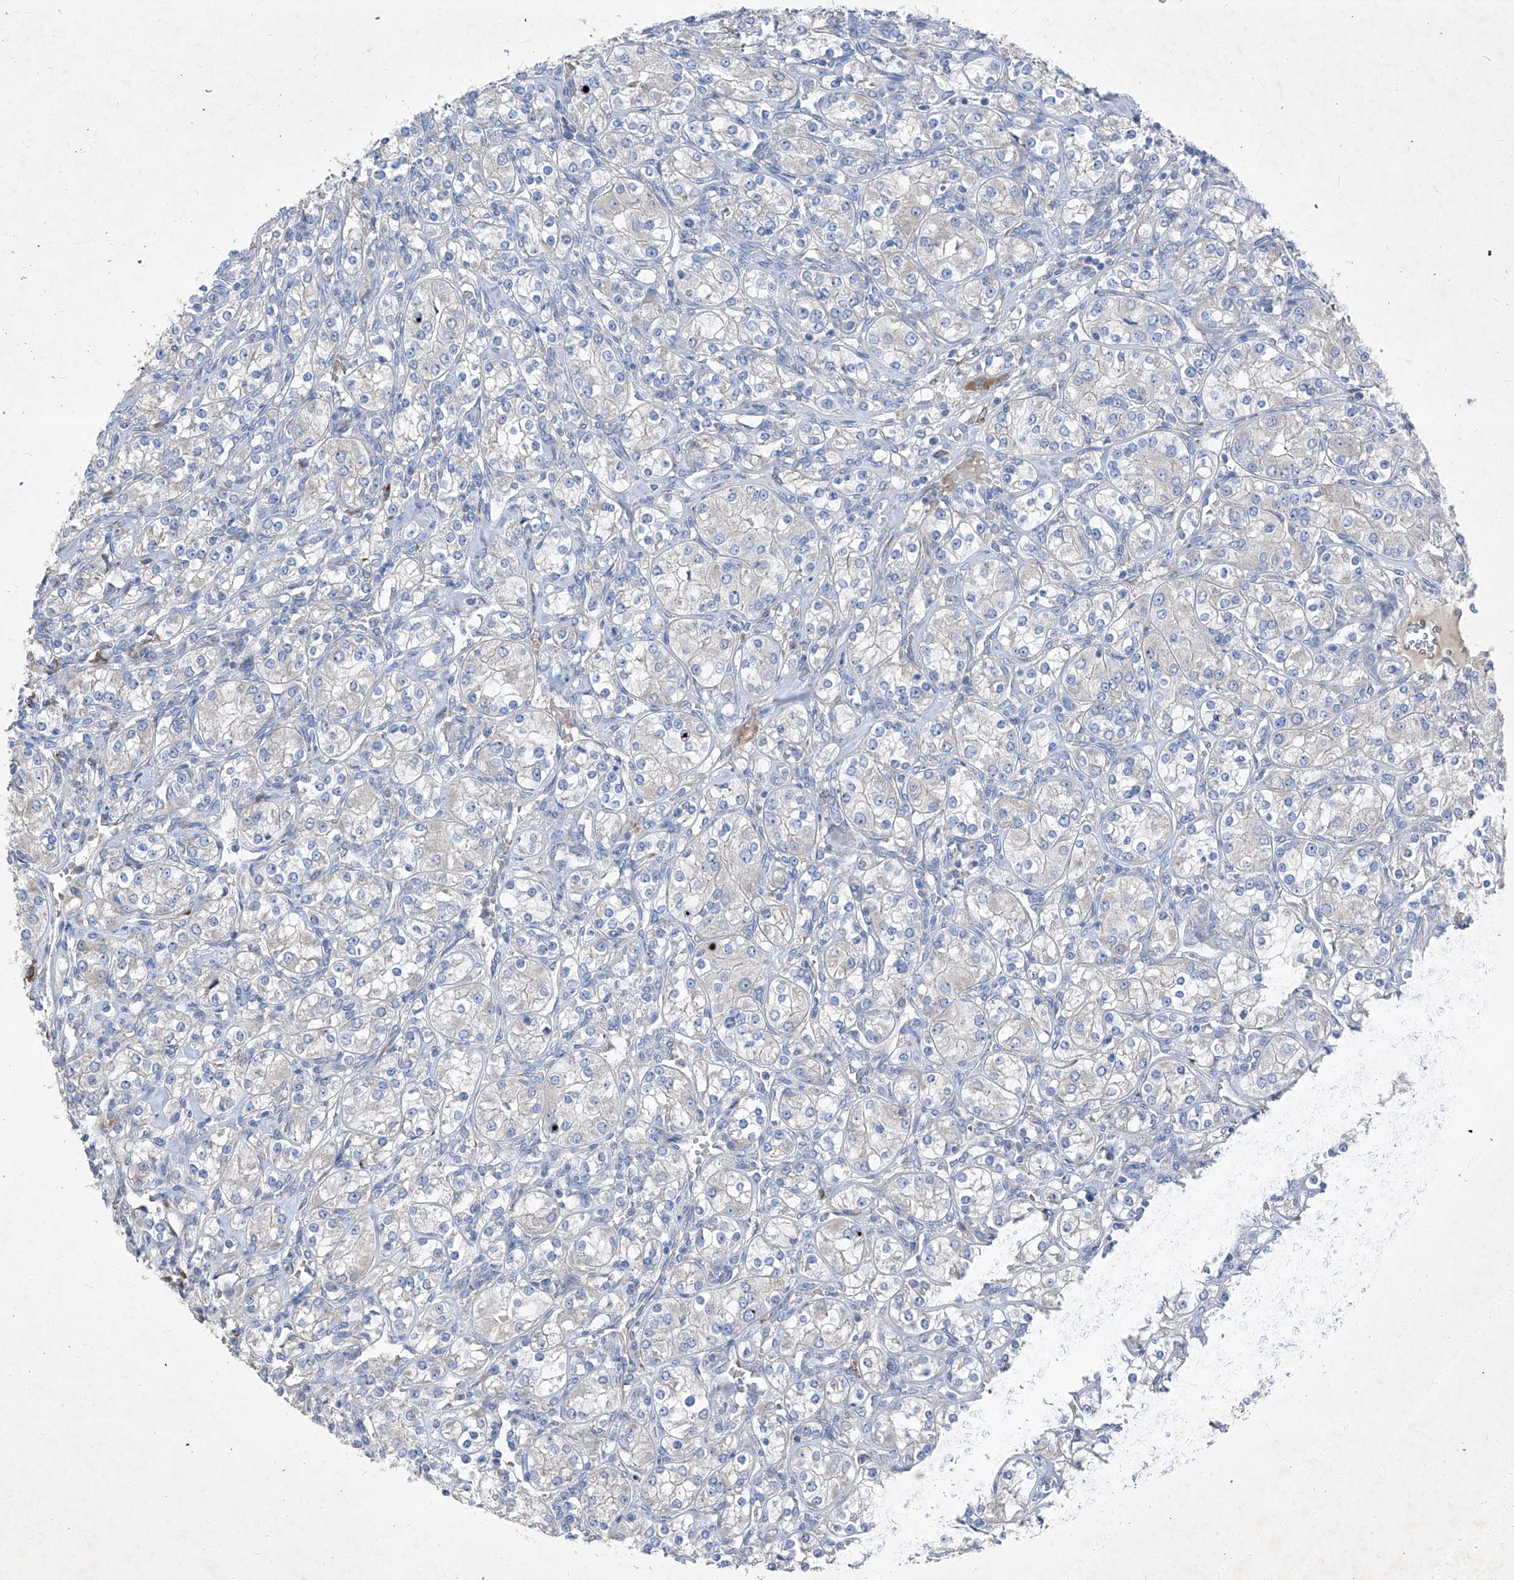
{"staining": {"intensity": "negative", "quantity": "none", "location": "none"}, "tissue": "renal cancer", "cell_type": "Tumor cells", "image_type": "cancer", "snomed": [{"axis": "morphology", "description": "Adenocarcinoma, NOS"}, {"axis": "topography", "description": "Kidney"}], "caption": "Adenocarcinoma (renal) was stained to show a protein in brown. There is no significant staining in tumor cells.", "gene": "IFI27", "patient": {"sex": "male", "age": 77}}